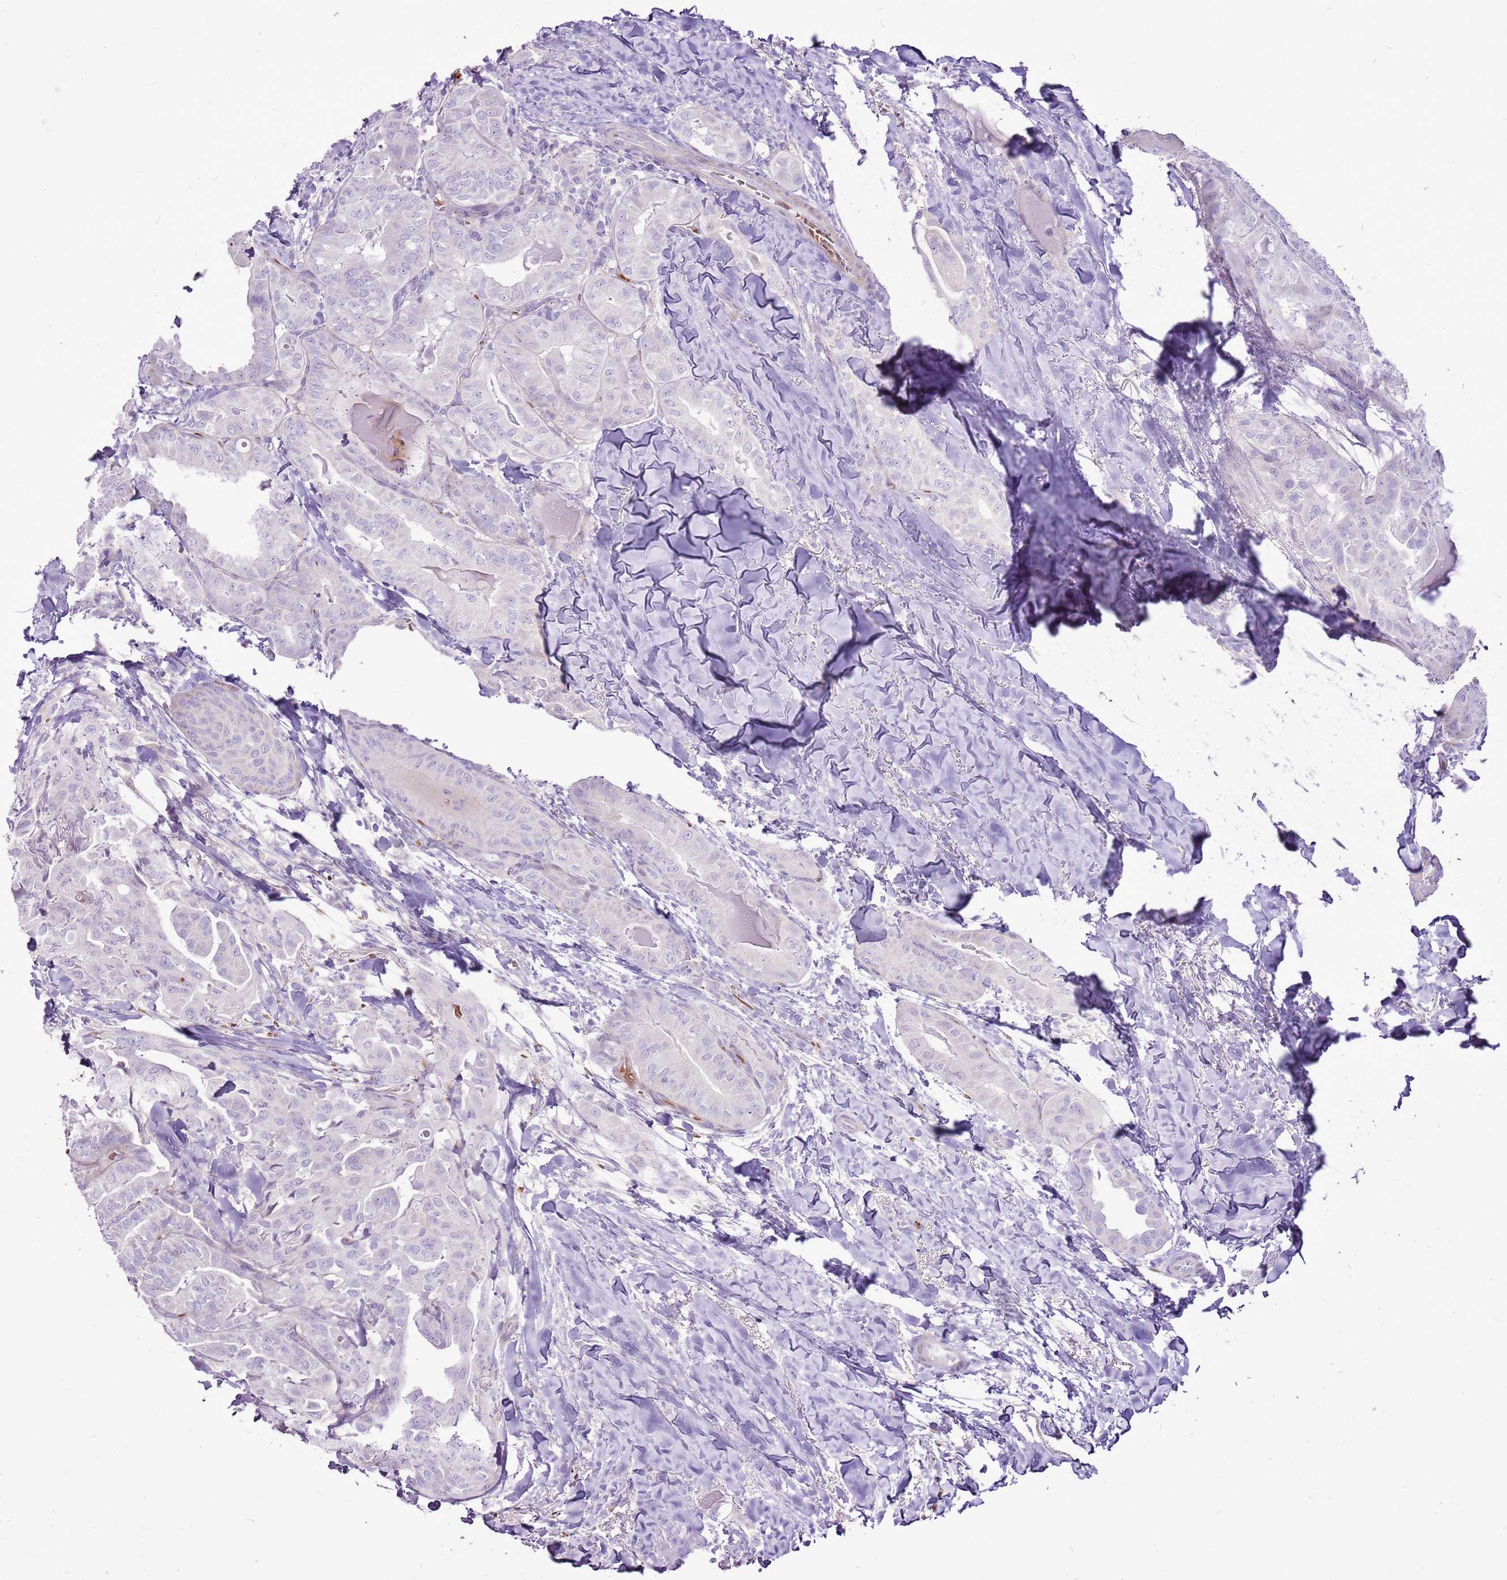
{"staining": {"intensity": "negative", "quantity": "none", "location": "none"}, "tissue": "thyroid cancer", "cell_type": "Tumor cells", "image_type": "cancer", "snomed": [{"axis": "morphology", "description": "Papillary adenocarcinoma, NOS"}, {"axis": "topography", "description": "Thyroid gland"}], "caption": "A micrograph of thyroid cancer stained for a protein reveals no brown staining in tumor cells. Nuclei are stained in blue.", "gene": "CHAC2", "patient": {"sex": "female", "age": 68}}